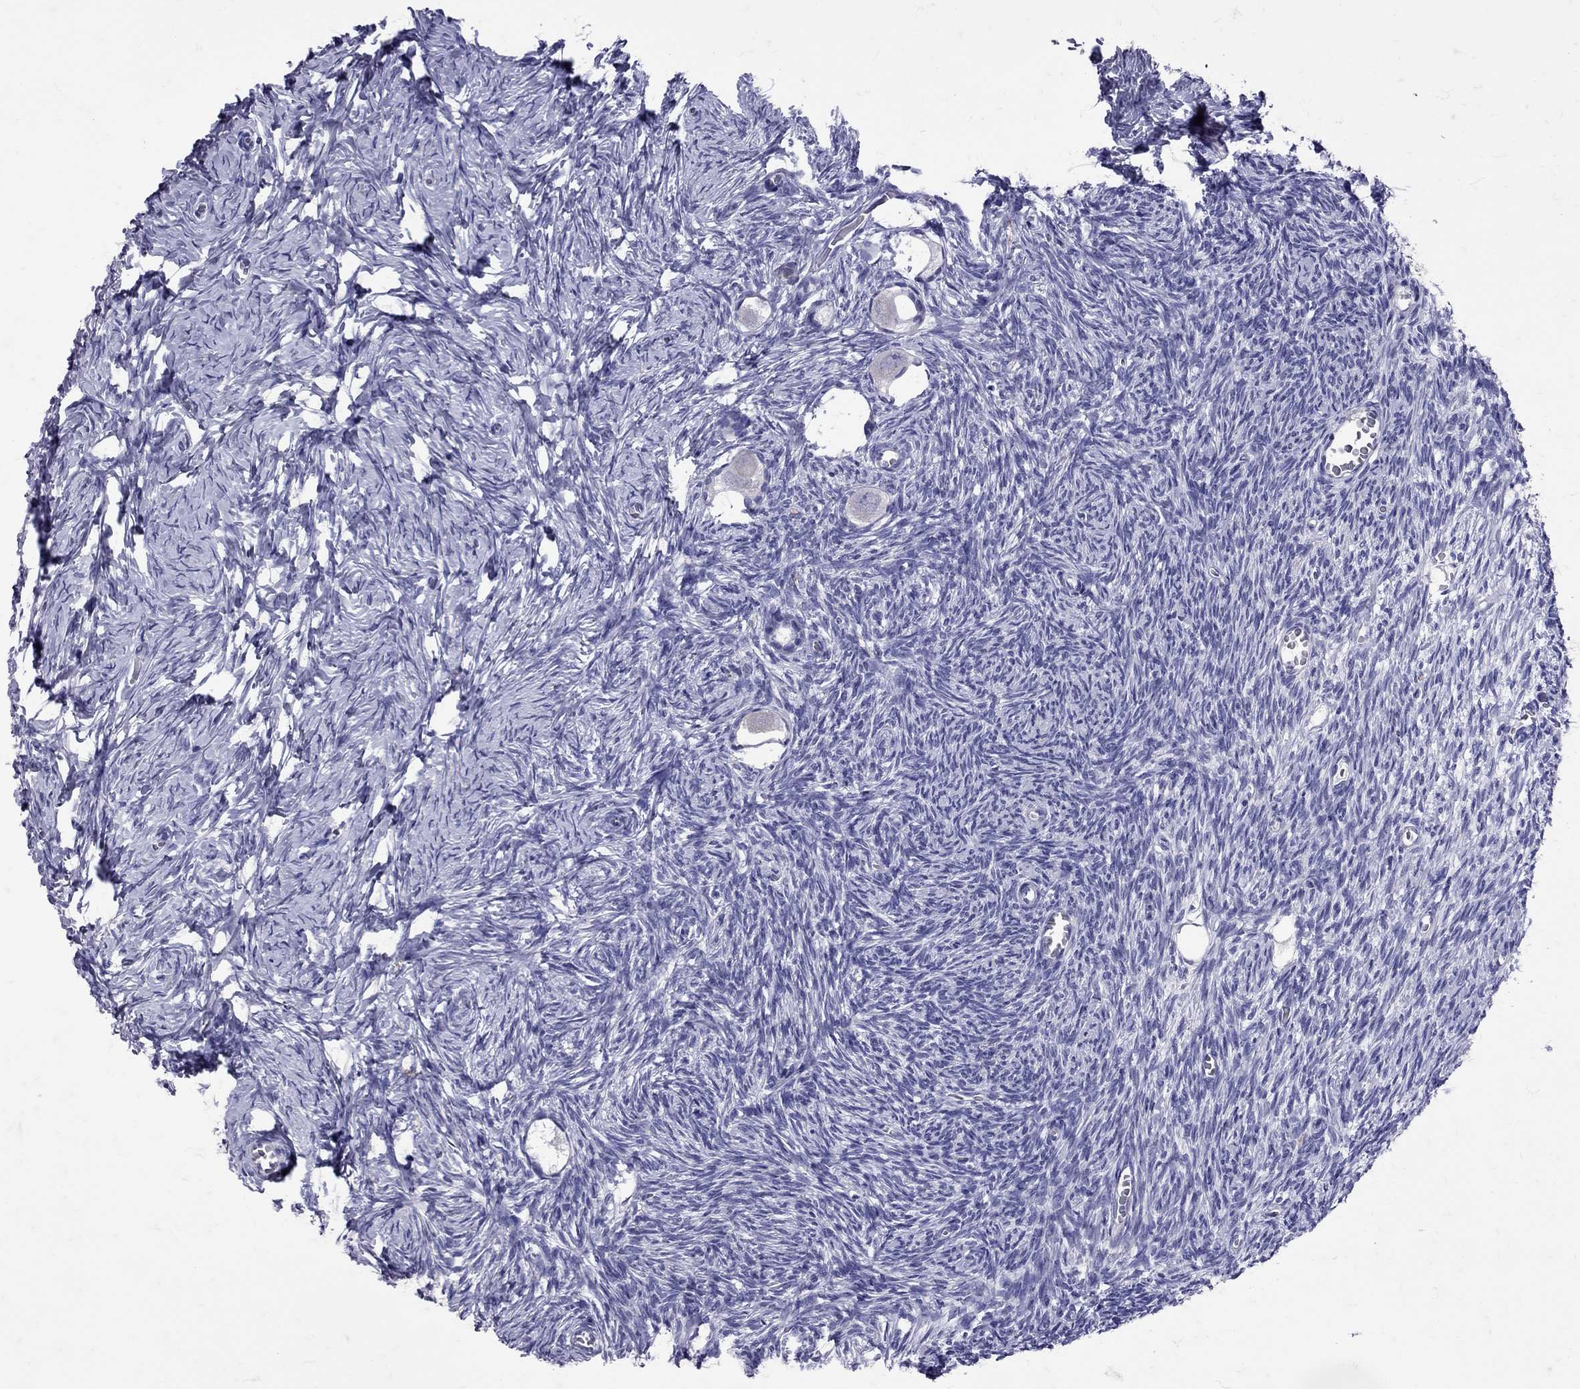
{"staining": {"intensity": "negative", "quantity": "none", "location": "none"}, "tissue": "ovary", "cell_type": "Follicle cells", "image_type": "normal", "snomed": [{"axis": "morphology", "description": "Normal tissue, NOS"}, {"axis": "topography", "description": "Ovary"}], "caption": "Immunohistochemistry micrograph of unremarkable ovary: human ovary stained with DAB (3,3'-diaminobenzidine) displays no significant protein positivity in follicle cells.", "gene": "SST", "patient": {"sex": "female", "age": 27}}